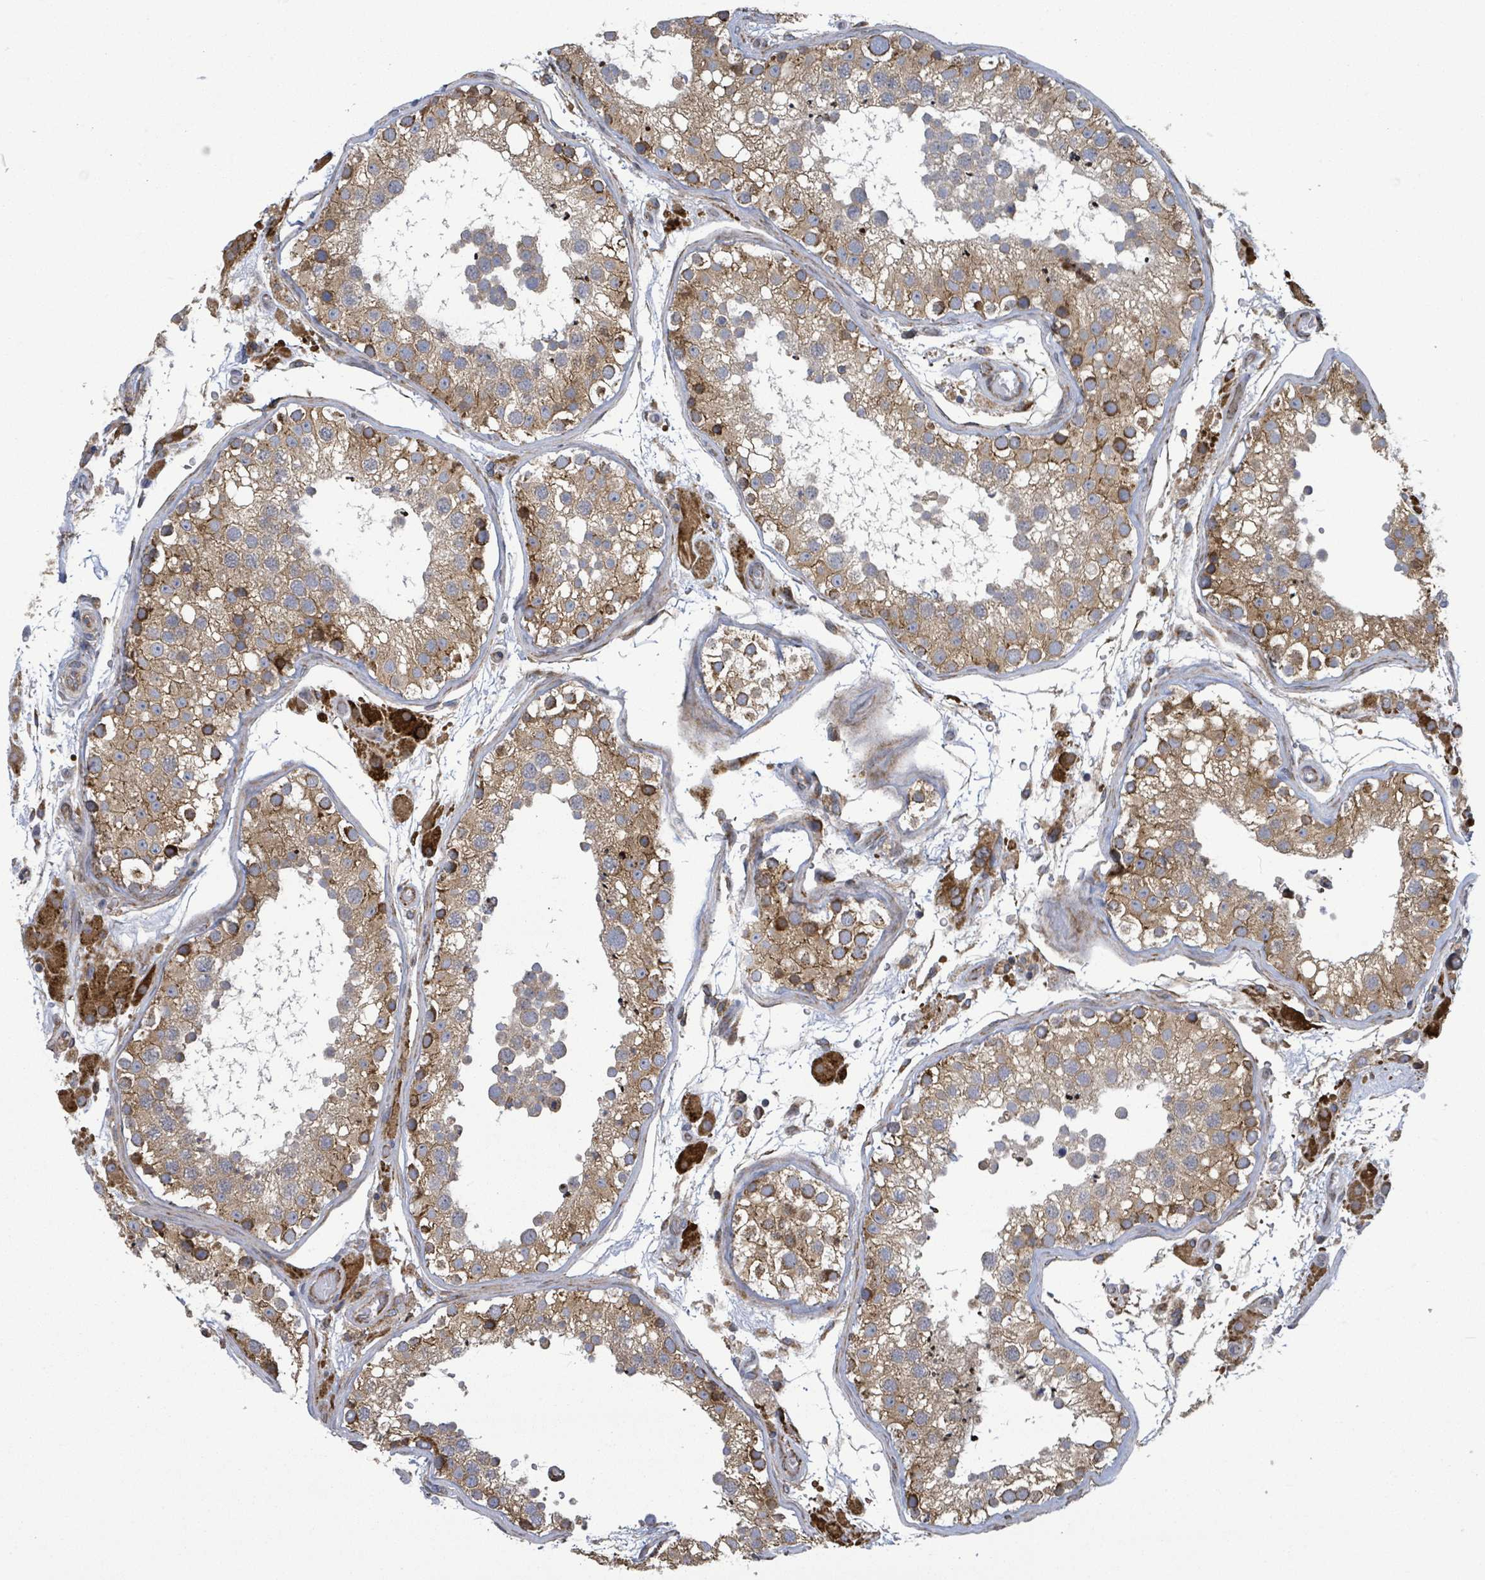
{"staining": {"intensity": "strong", "quantity": ">75%", "location": "cytoplasmic/membranous"}, "tissue": "testis", "cell_type": "Cells in seminiferous ducts", "image_type": "normal", "snomed": [{"axis": "morphology", "description": "Normal tissue, NOS"}, {"axis": "topography", "description": "Testis"}], "caption": "Strong cytoplasmic/membranous protein staining is seen in approximately >75% of cells in seminiferous ducts in testis. (IHC, brightfield microscopy, high magnification).", "gene": "NOMO1", "patient": {"sex": "male", "age": 26}}